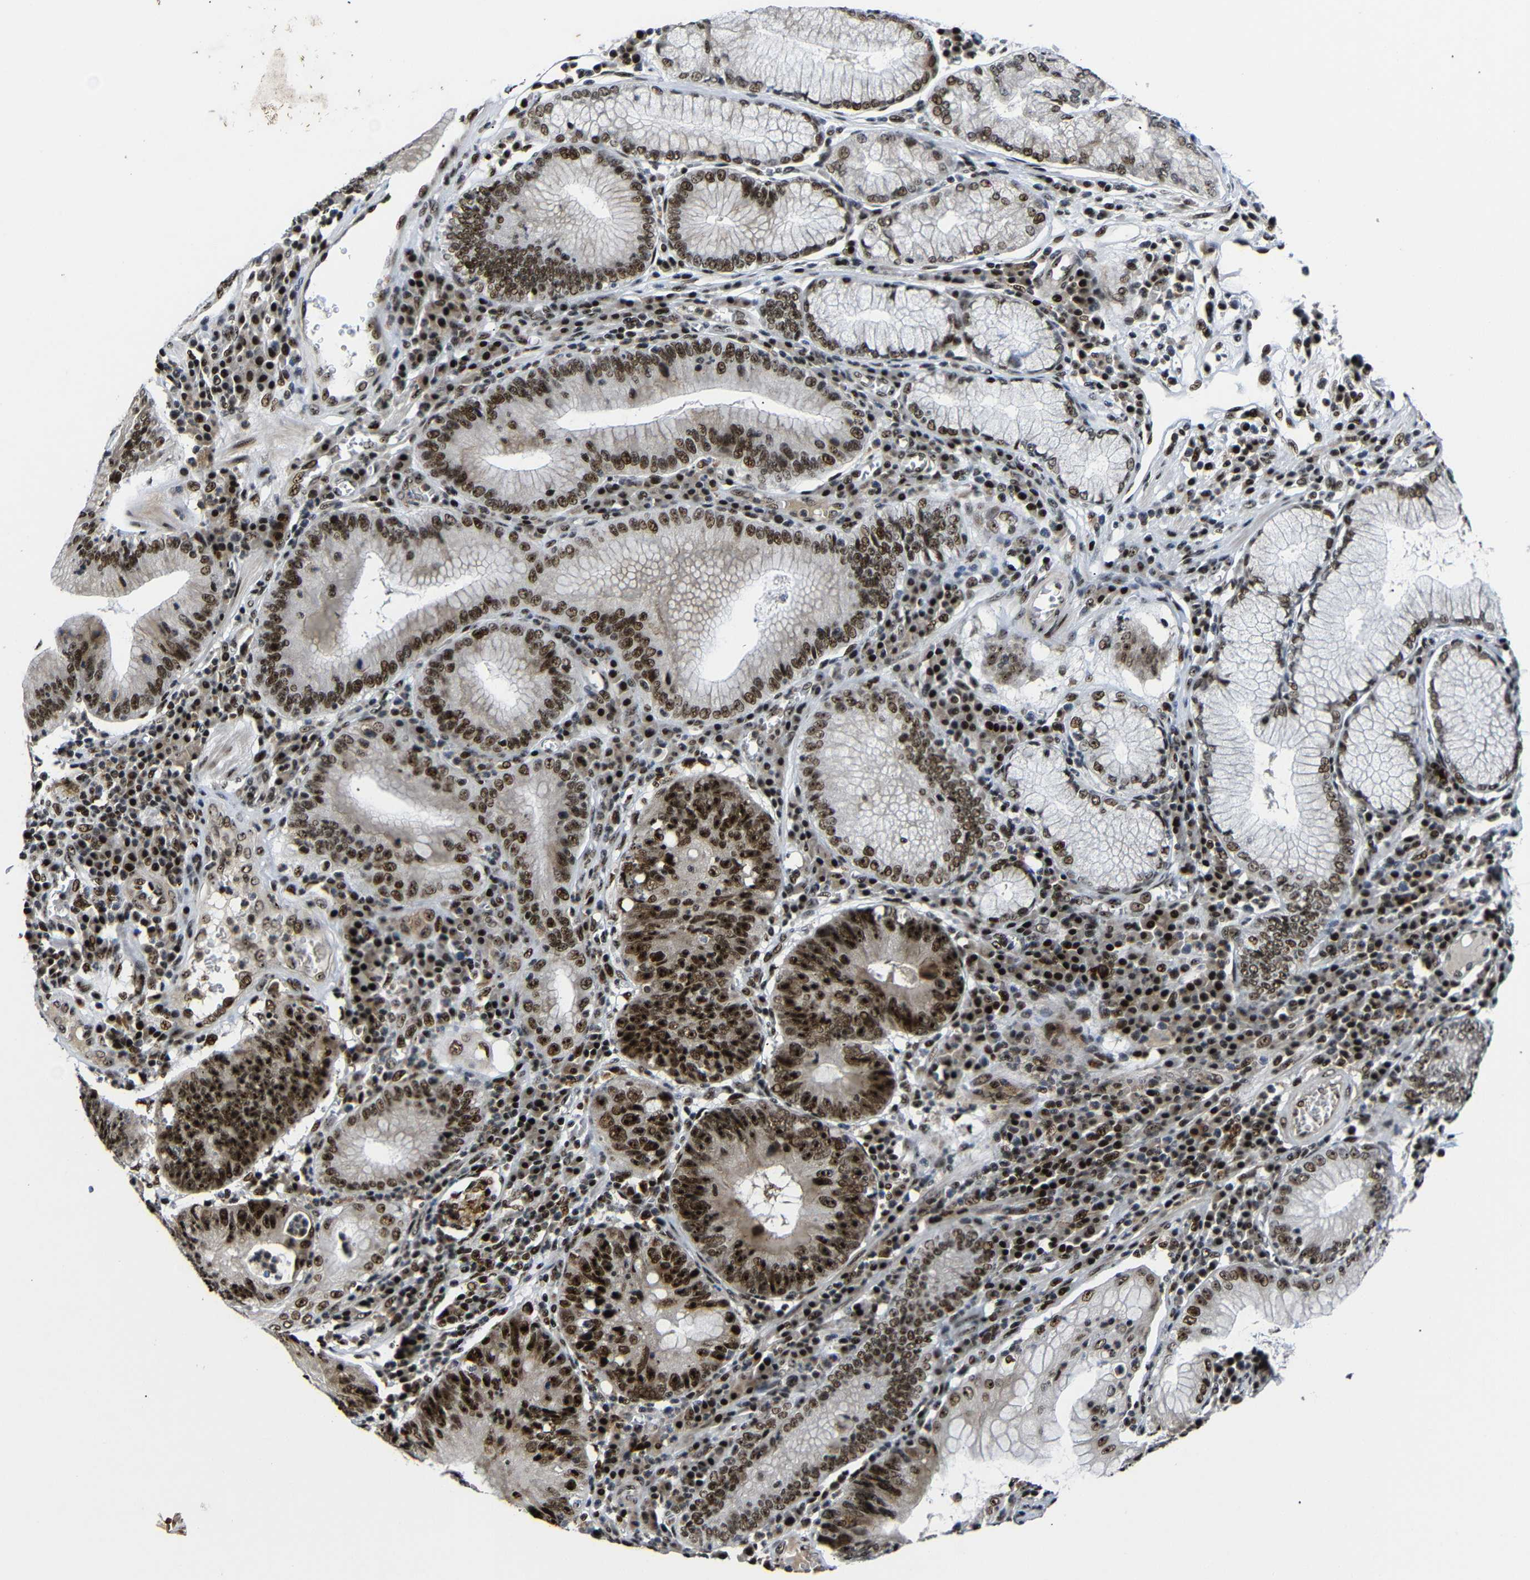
{"staining": {"intensity": "strong", "quantity": ">75%", "location": "nuclear"}, "tissue": "stomach cancer", "cell_type": "Tumor cells", "image_type": "cancer", "snomed": [{"axis": "morphology", "description": "Adenocarcinoma, NOS"}, {"axis": "topography", "description": "Stomach"}], "caption": "The image reveals staining of stomach cancer, revealing strong nuclear protein positivity (brown color) within tumor cells. (IHC, brightfield microscopy, high magnification).", "gene": "SETDB2", "patient": {"sex": "male", "age": 59}}